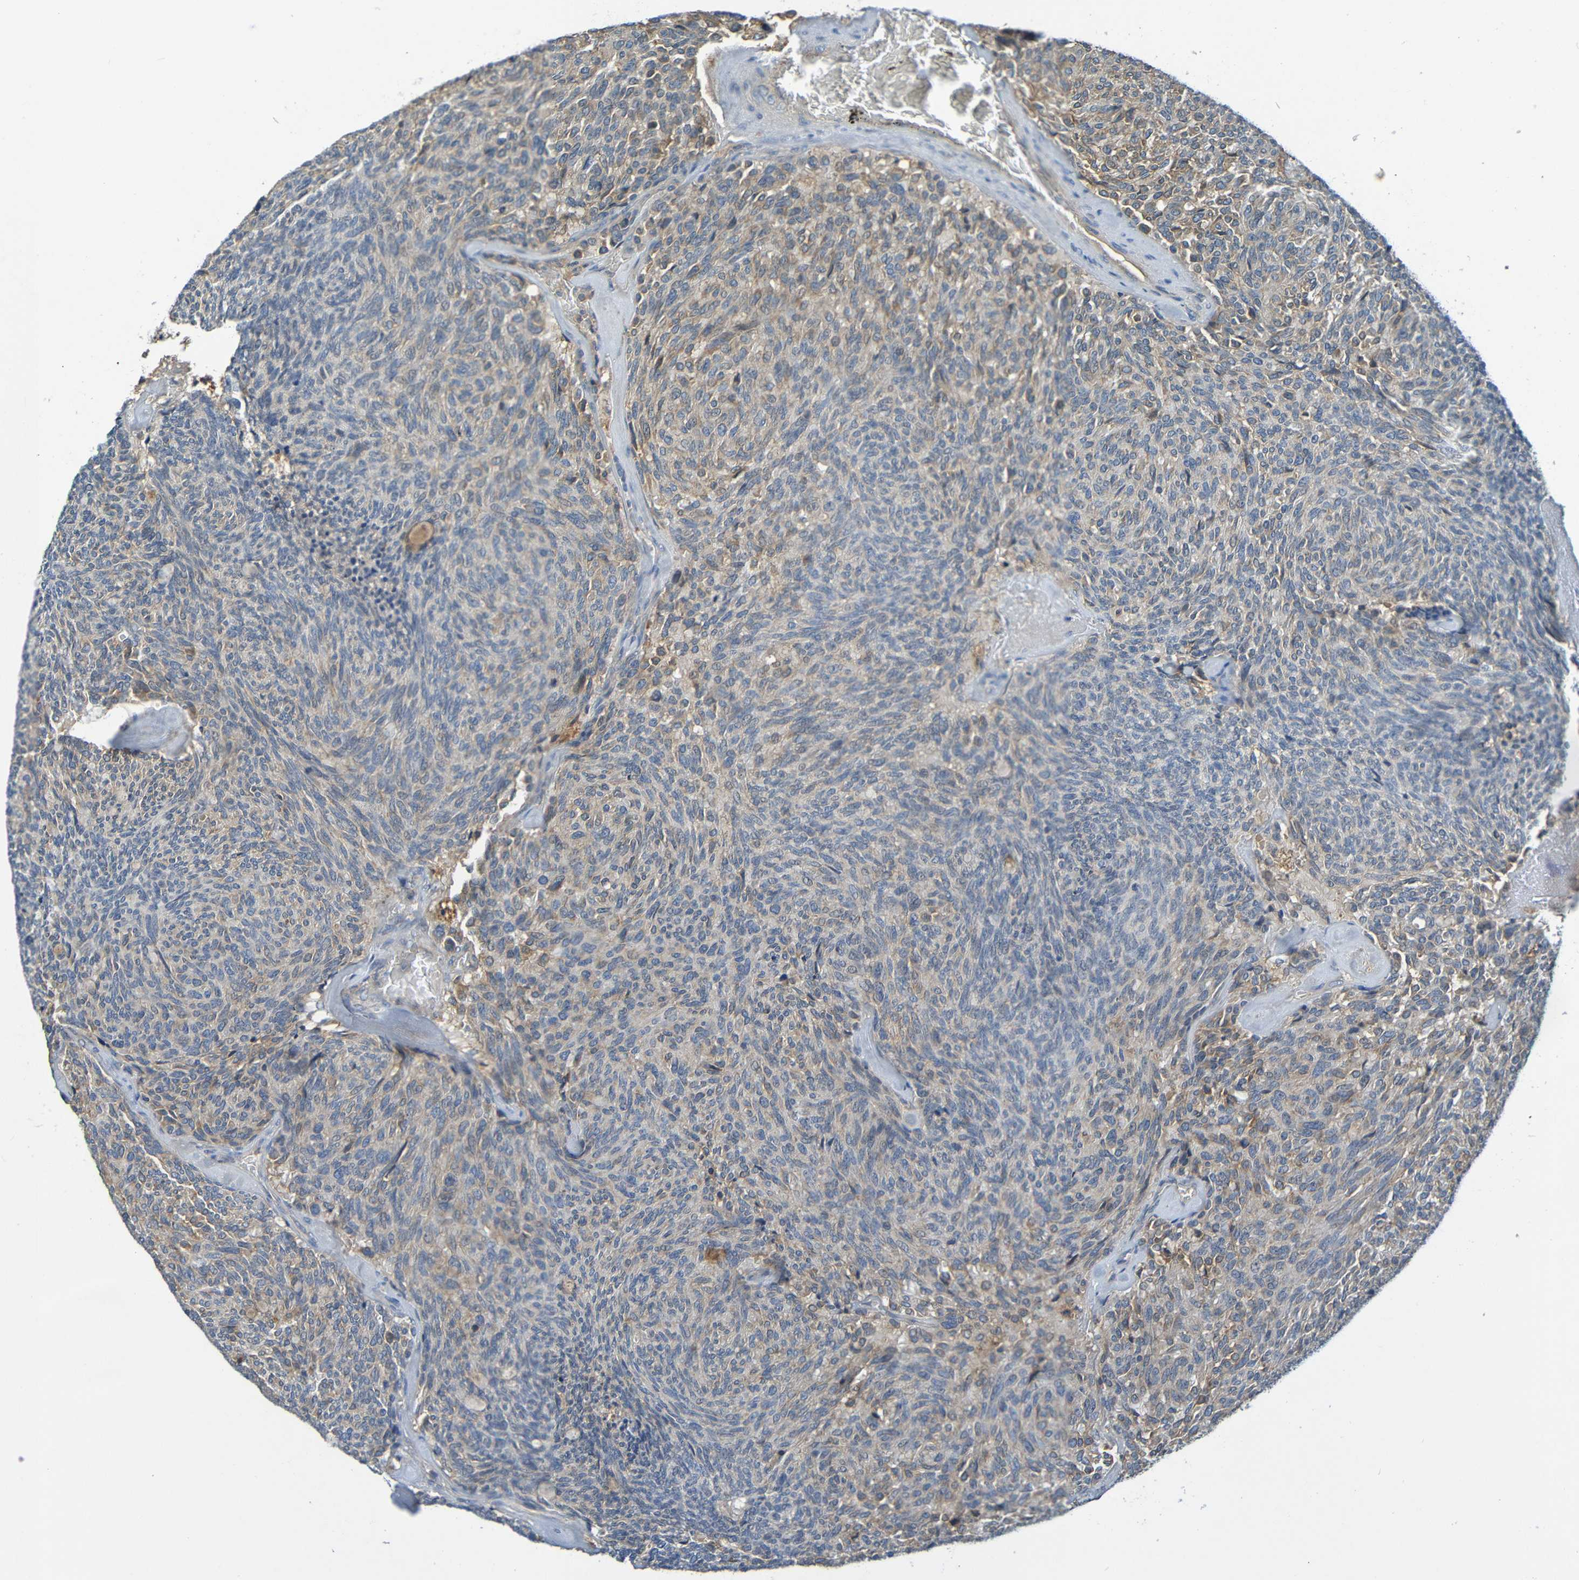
{"staining": {"intensity": "weak", "quantity": "25%-75%", "location": "cytoplasmic/membranous"}, "tissue": "carcinoid", "cell_type": "Tumor cells", "image_type": "cancer", "snomed": [{"axis": "morphology", "description": "Carcinoid, malignant, NOS"}, {"axis": "topography", "description": "Pancreas"}], "caption": "A brown stain highlights weak cytoplasmic/membranous expression of a protein in human carcinoid (malignant) tumor cells. The staining was performed using DAB (3,3'-diaminobenzidine) to visualize the protein expression in brown, while the nuclei were stained in blue with hematoxylin (Magnification: 20x).", "gene": "C1QA", "patient": {"sex": "female", "age": 54}}